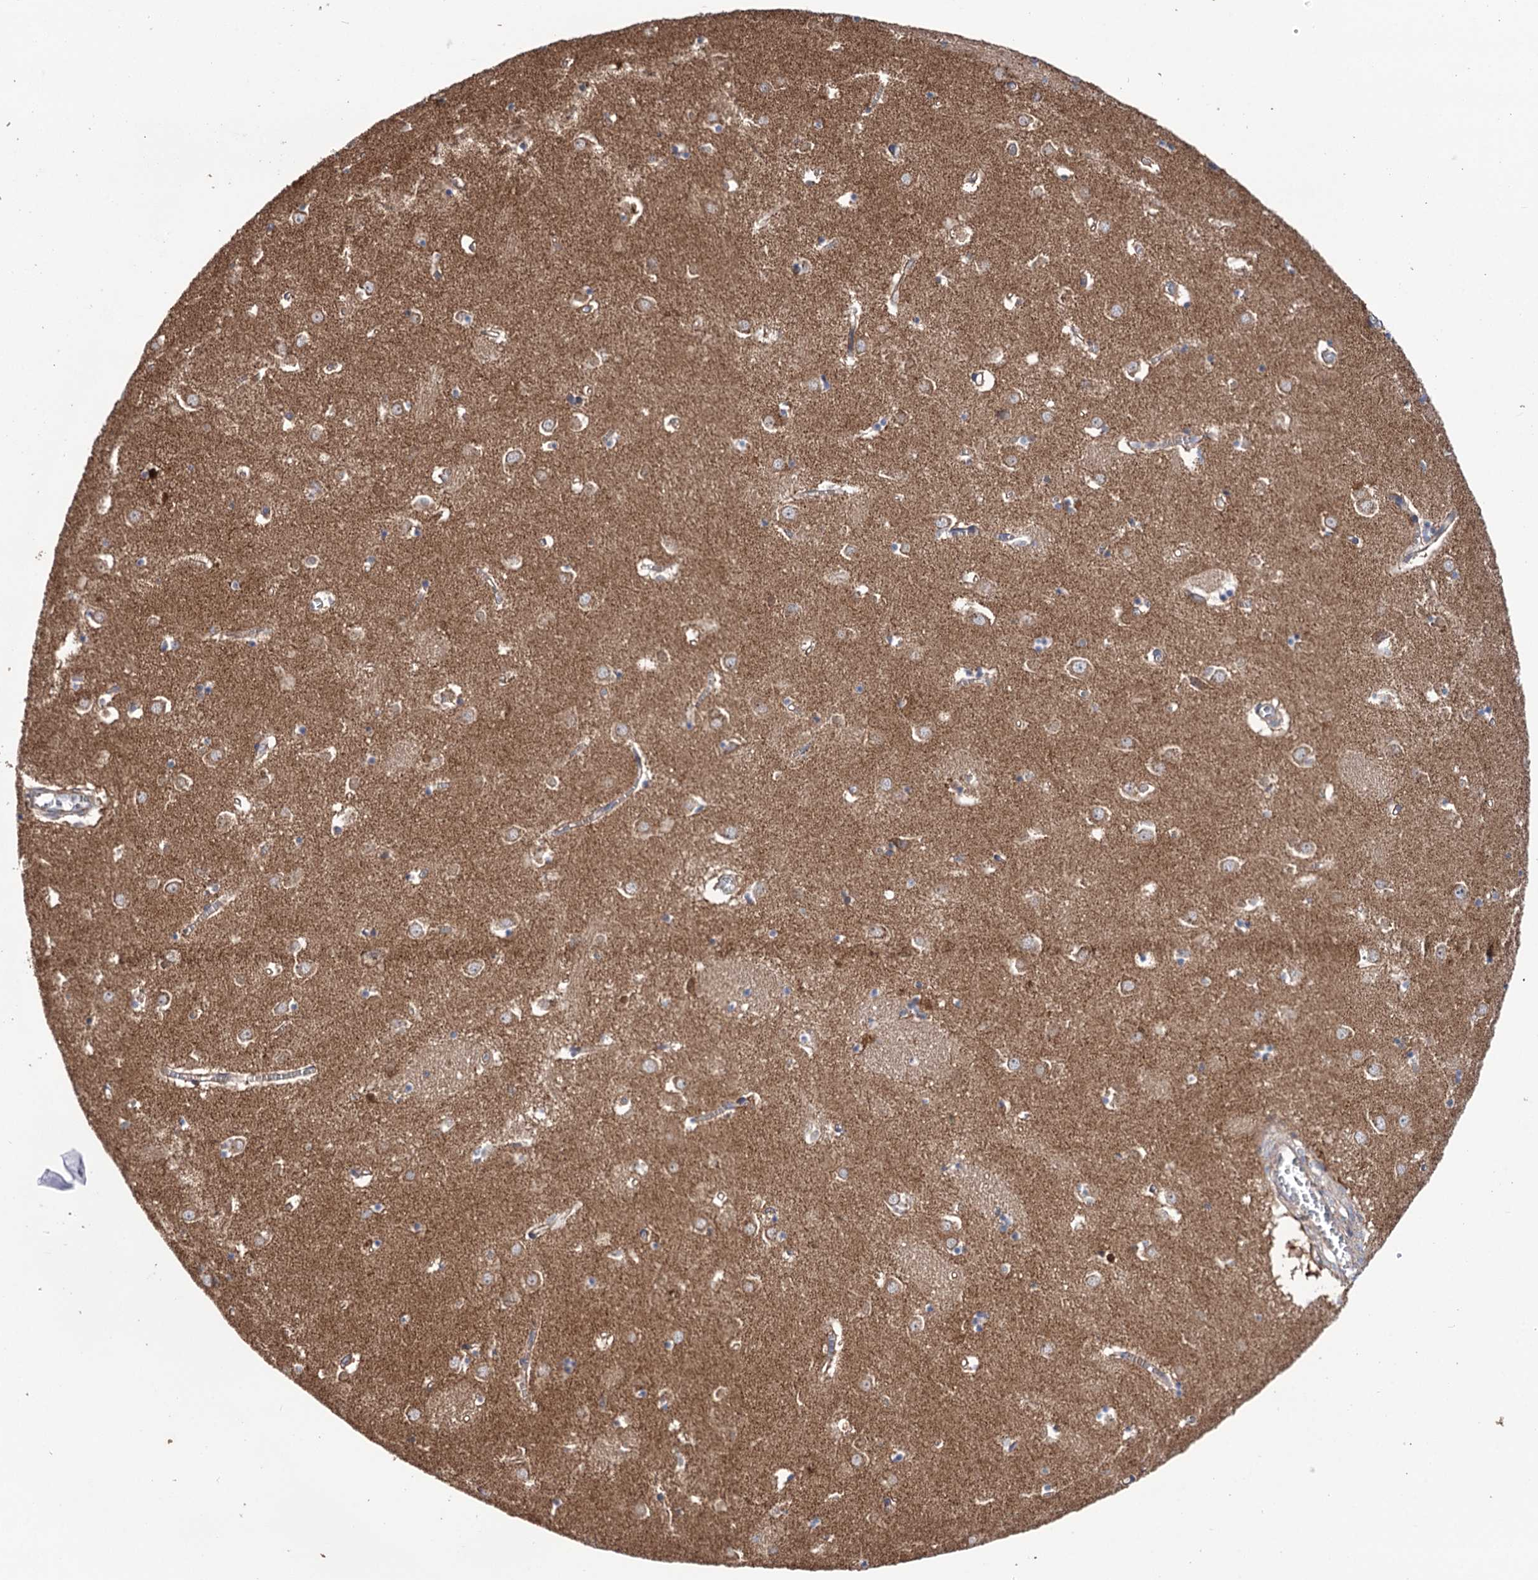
{"staining": {"intensity": "weak", "quantity": "25%-75%", "location": "cytoplasmic/membranous"}, "tissue": "caudate", "cell_type": "Glial cells", "image_type": "normal", "snomed": [{"axis": "morphology", "description": "Normal tissue, NOS"}, {"axis": "topography", "description": "Lateral ventricle wall"}], "caption": "This image reveals benign caudate stained with immunohistochemistry (IHC) to label a protein in brown. The cytoplasmic/membranous of glial cells show weak positivity for the protein. Nuclei are counter-stained blue.", "gene": "SUCLA2", "patient": {"sex": "male", "age": 70}}